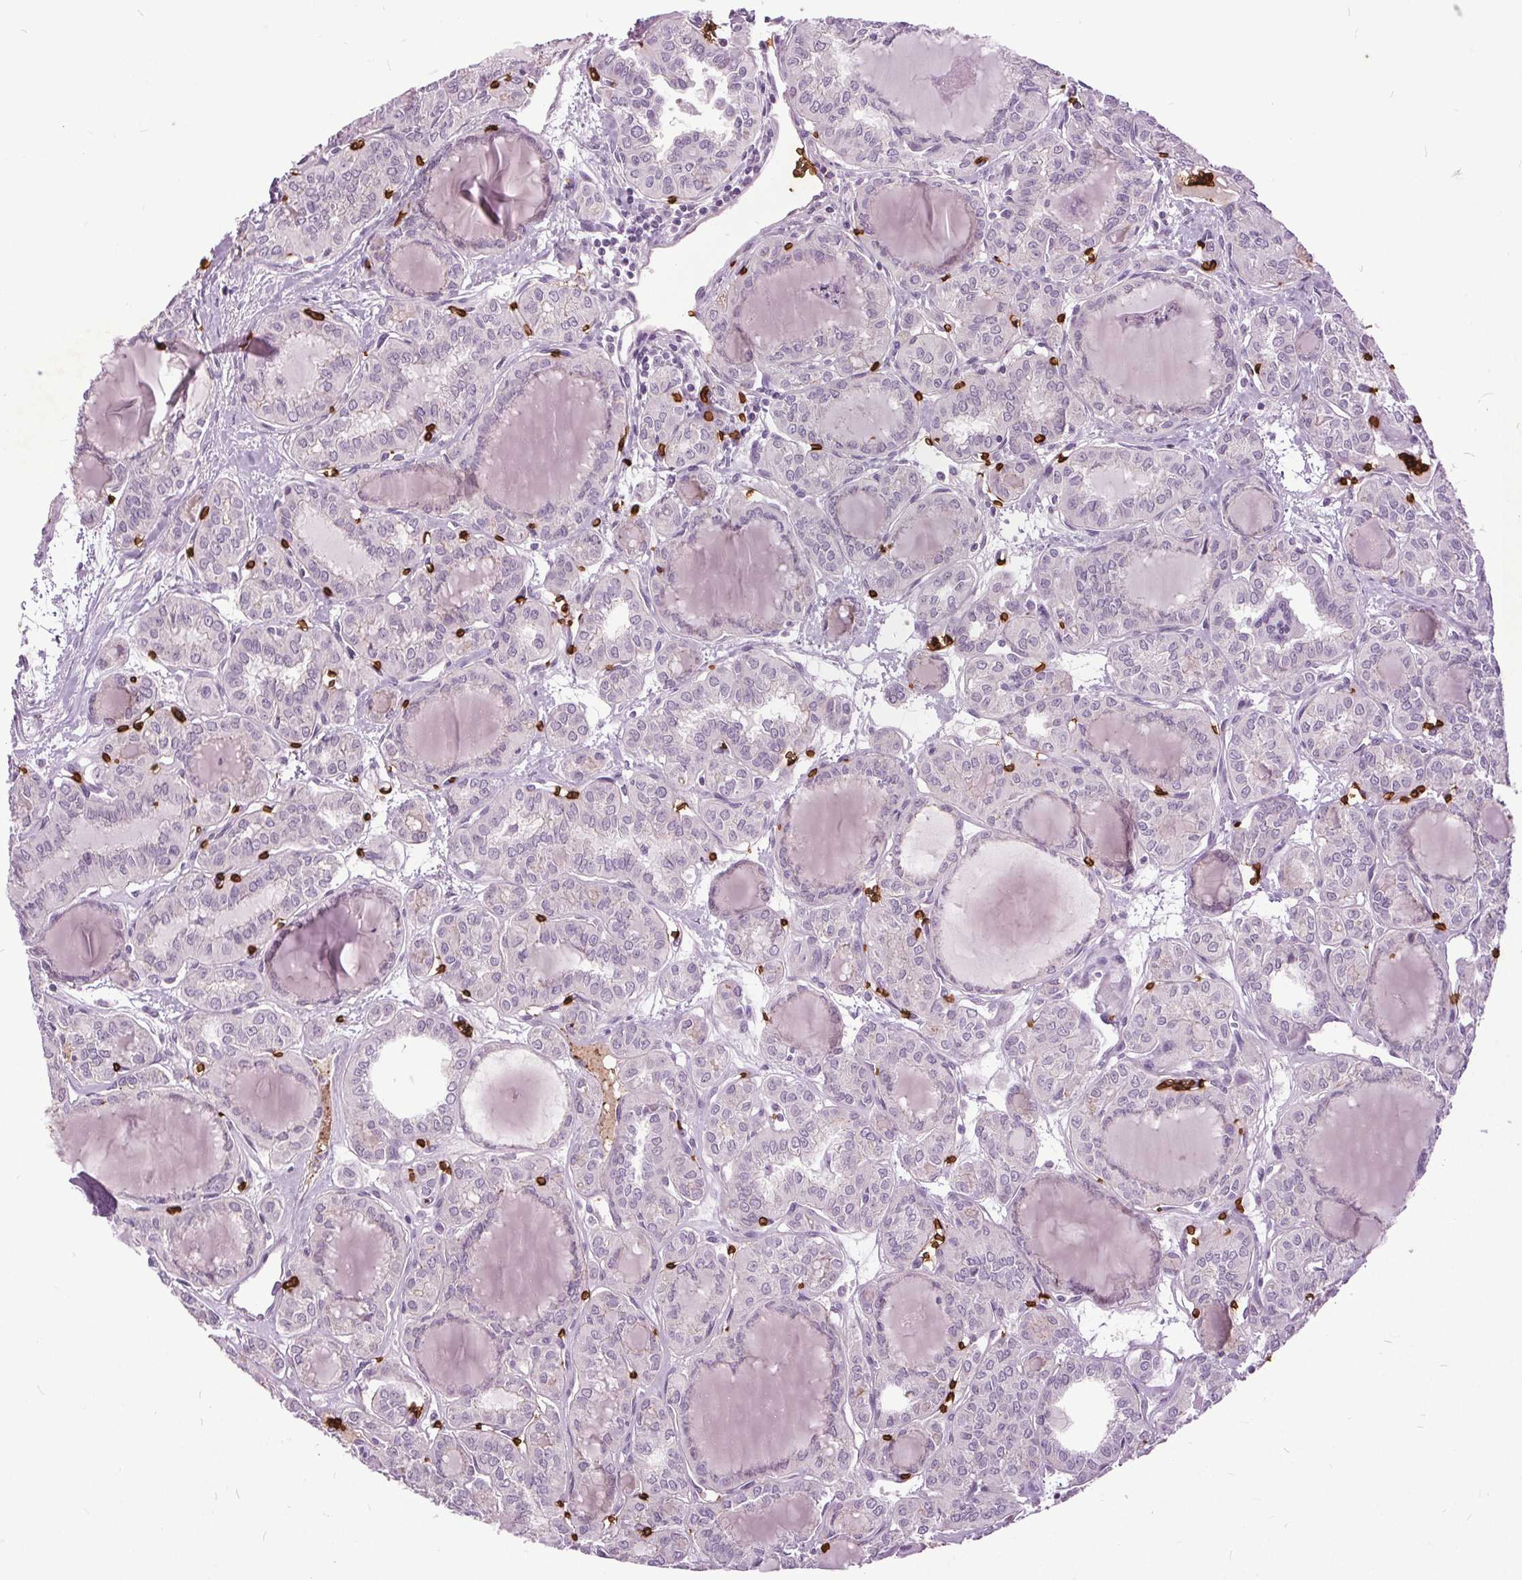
{"staining": {"intensity": "negative", "quantity": "none", "location": "none"}, "tissue": "thyroid cancer", "cell_type": "Tumor cells", "image_type": "cancer", "snomed": [{"axis": "morphology", "description": "Papillary adenocarcinoma, NOS"}, {"axis": "topography", "description": "Thyroid gland"}], "caption": "Tumor cells are negative for brown protein staining in thyroid cancer.", "gene": "SLC4A1", "patient": {"sex": "female", "age": 41}}